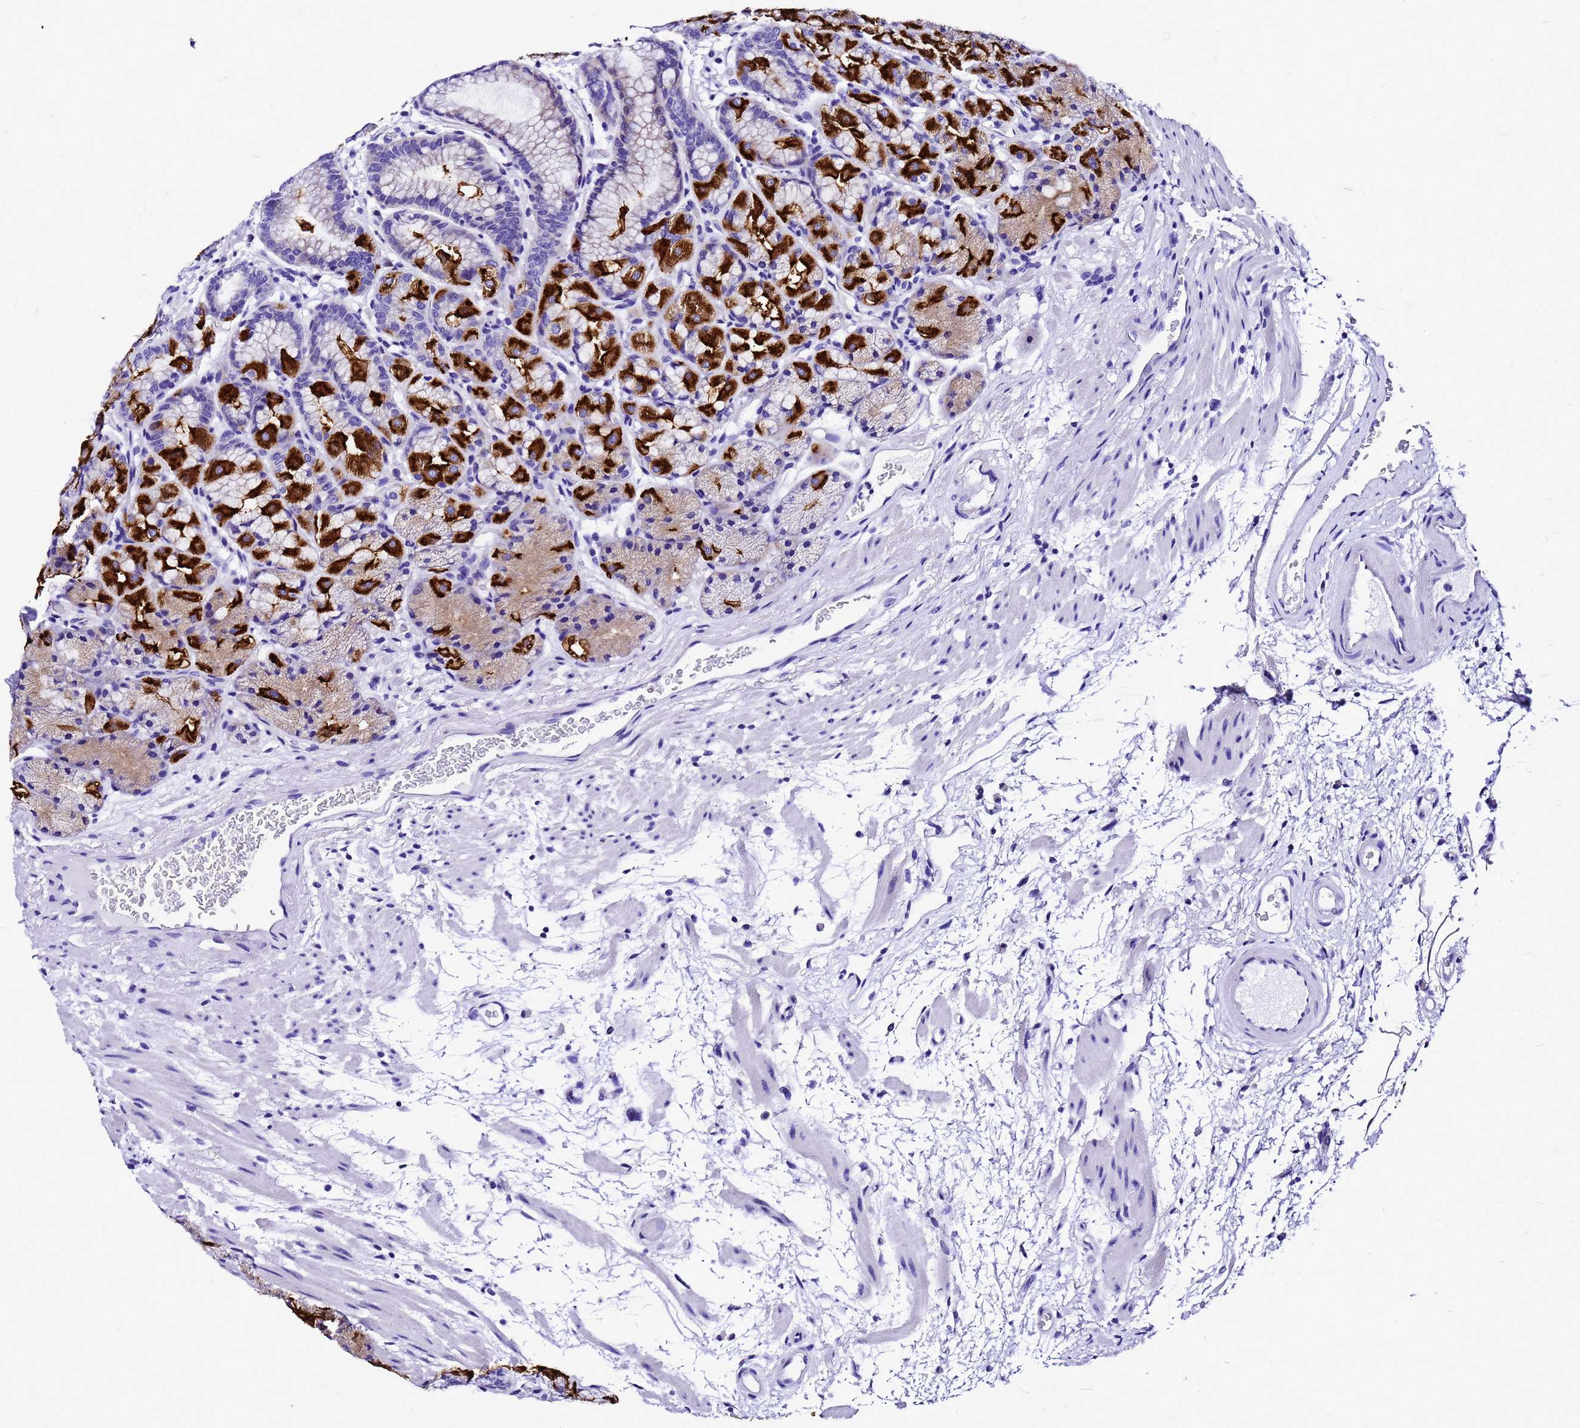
{"staining": {"intensity": "strong", "quantity": "<25%", "location": "cytoplasmic/membranous"}, "tissue": "stomach", "cell_type": "Glandular cells", "image_type": "normal", "snomed": [{"axis": "morphology", "description": "Normal tissue, NOS"}, {"axis": "topography", "description": "Stomach"}], "caption": "Immunohistochemical staining of unremarkable human stomach displays medium levels of strong cytoplasmic/membranous expression in about <25% of glandular cells. (DAB (3,3'-diaminobenzidine) IHC with brightfield microscopy, high magnification).", "gene": "HERC4", "patient": {"sex": "male", "age": 63}}